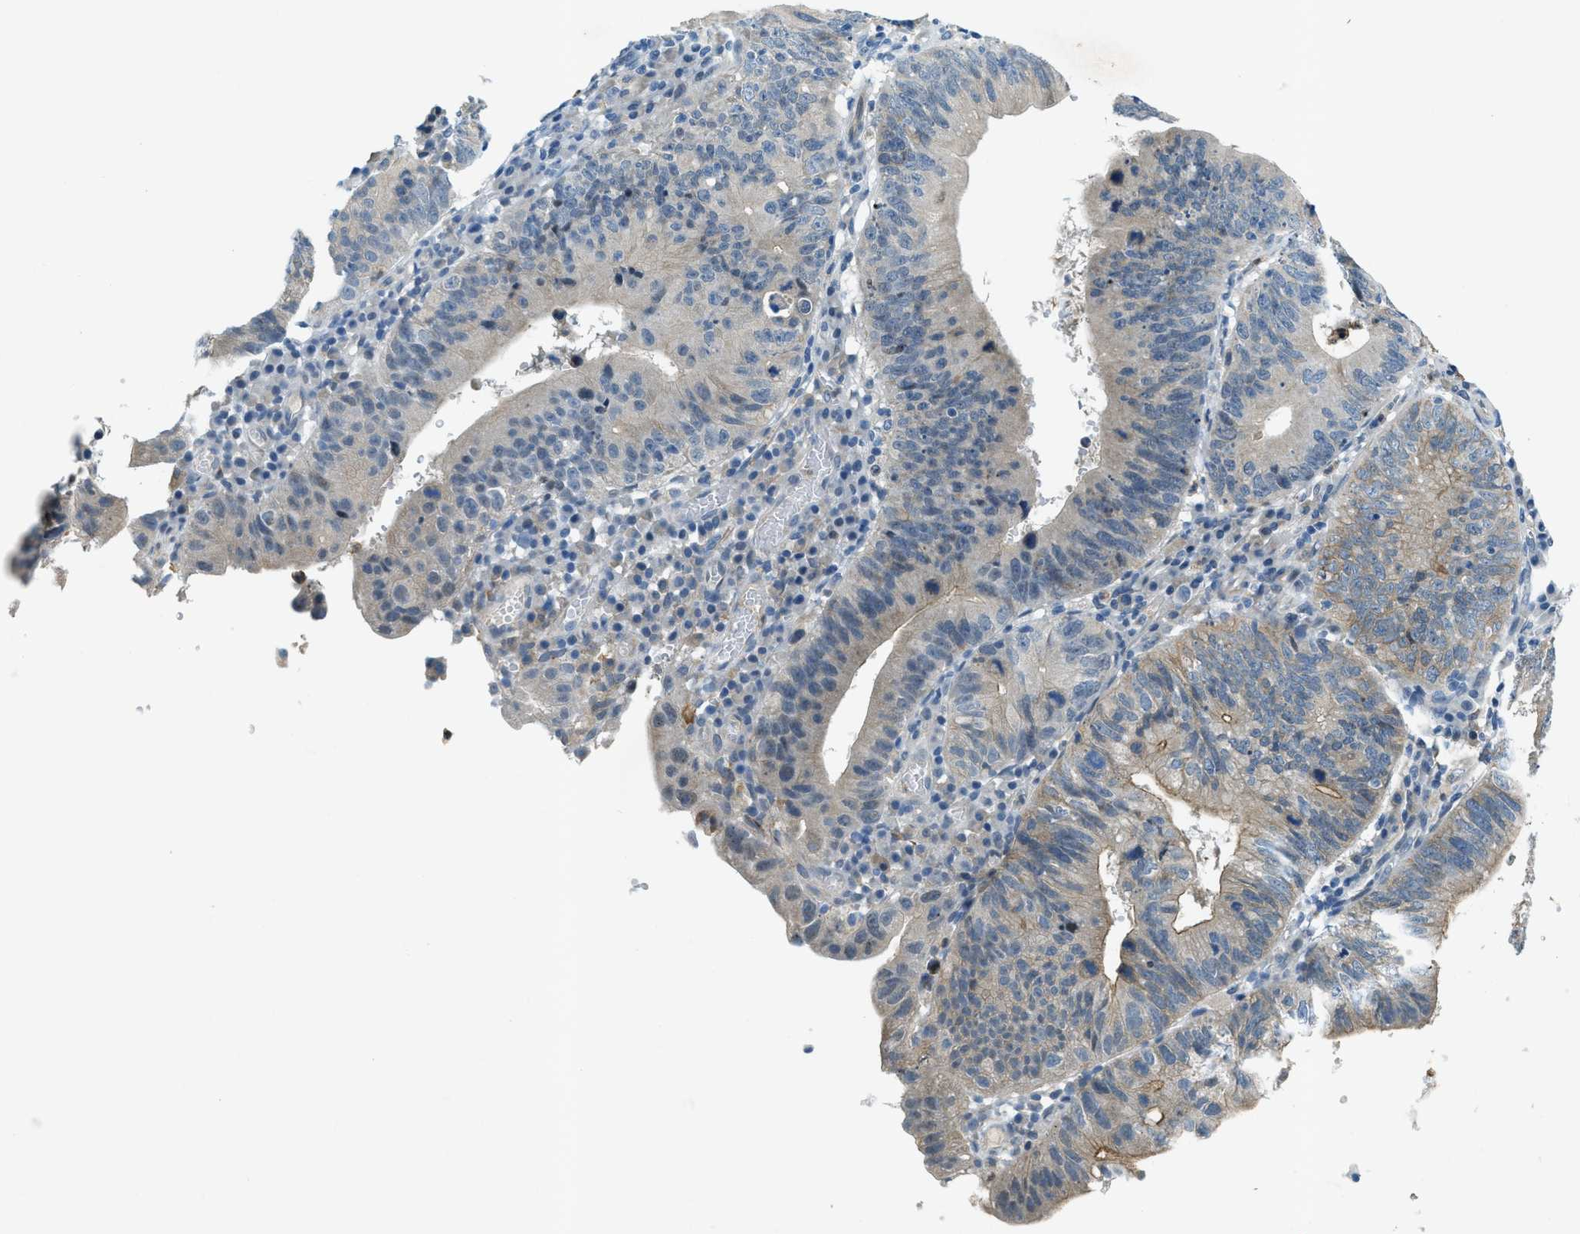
{"staining": {"intensity": "moderate", "quantity": "25%-75%", "location": "cytoplasmic/membranous"}, "tissue": "stomach cancer", "cell_type": "Tumor cells", "image_type": "cancer", "snomed": [{"axis": "morphology", "description": "Adenocarcinoma, NOS"}, {"axis": "topography", "description": "Stomach"}], "caption": "DAB immunohistochemical staining of stomach adenocarcinoma reveals moderate cytoplasmic/membranous protein expression in approximately 25%-75% of tumor cells.", "gene": "SNX14", "patient": {"sex": "male", "age": 59}}